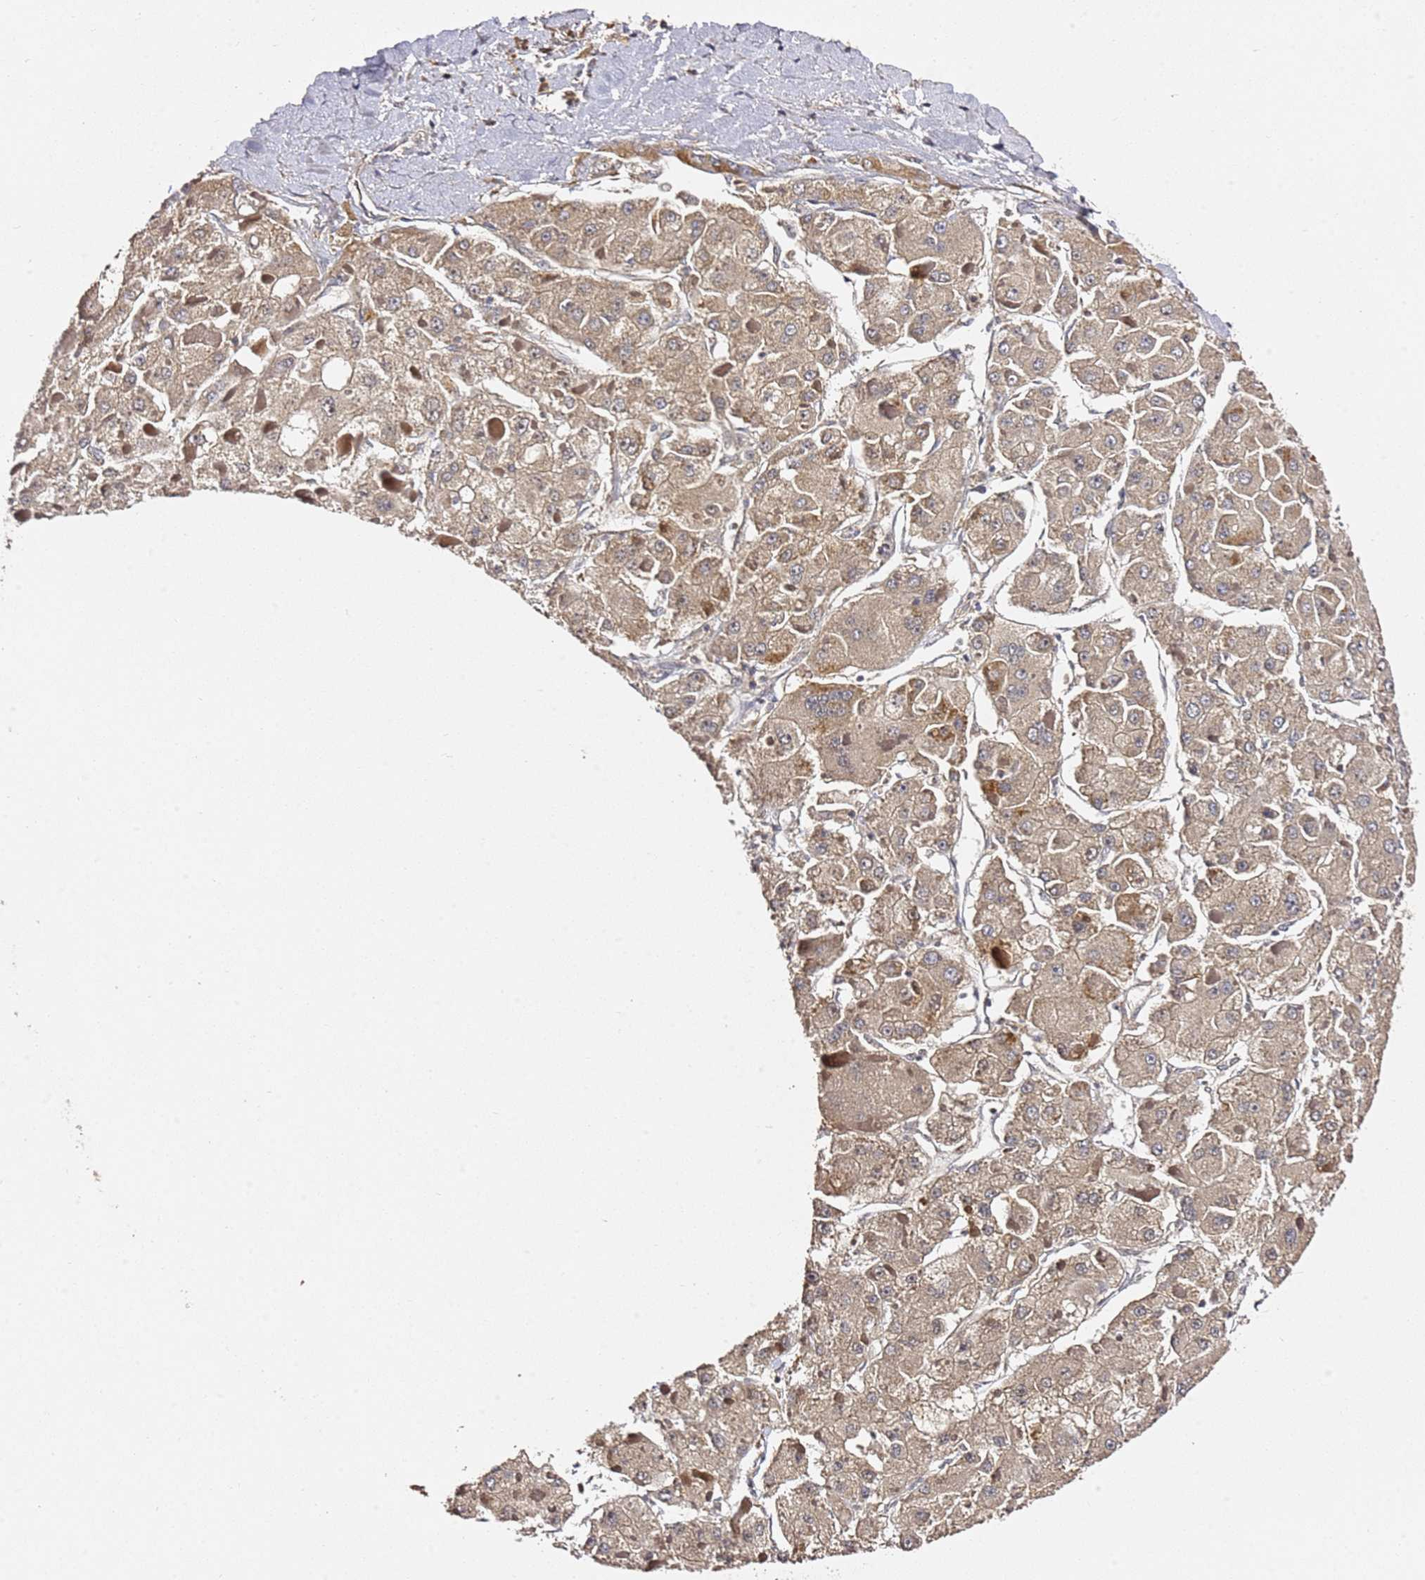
{"staining": {"intensity": "weak", "quantity": ">75%", "location": "cytoplasmic/membranous"}, "tissue": "liver cancer", "cell_type": "Tumor cells", "image_type": "cancer", "snomed": [{"axis": "morphology", "description": "Carcinoma, Hepatocellular, NOS"}, {"axis": "topography", "description": "Liver"}], "caption": "Immunohistochemistry staining of hepatocellular carcinoma (liver), which displays low levels of weak cytoplasmic/membranous positivity in approximately >75% of tumor cells indicating weak cytoplasmic/membranous protein positivity. The staining was performed using DAB (brown) for protein detection and nuclei were counterstained in hematoxylin (blue).", "gene": "OSBPL2", "patient": {"sex": "female", "age": 73}}